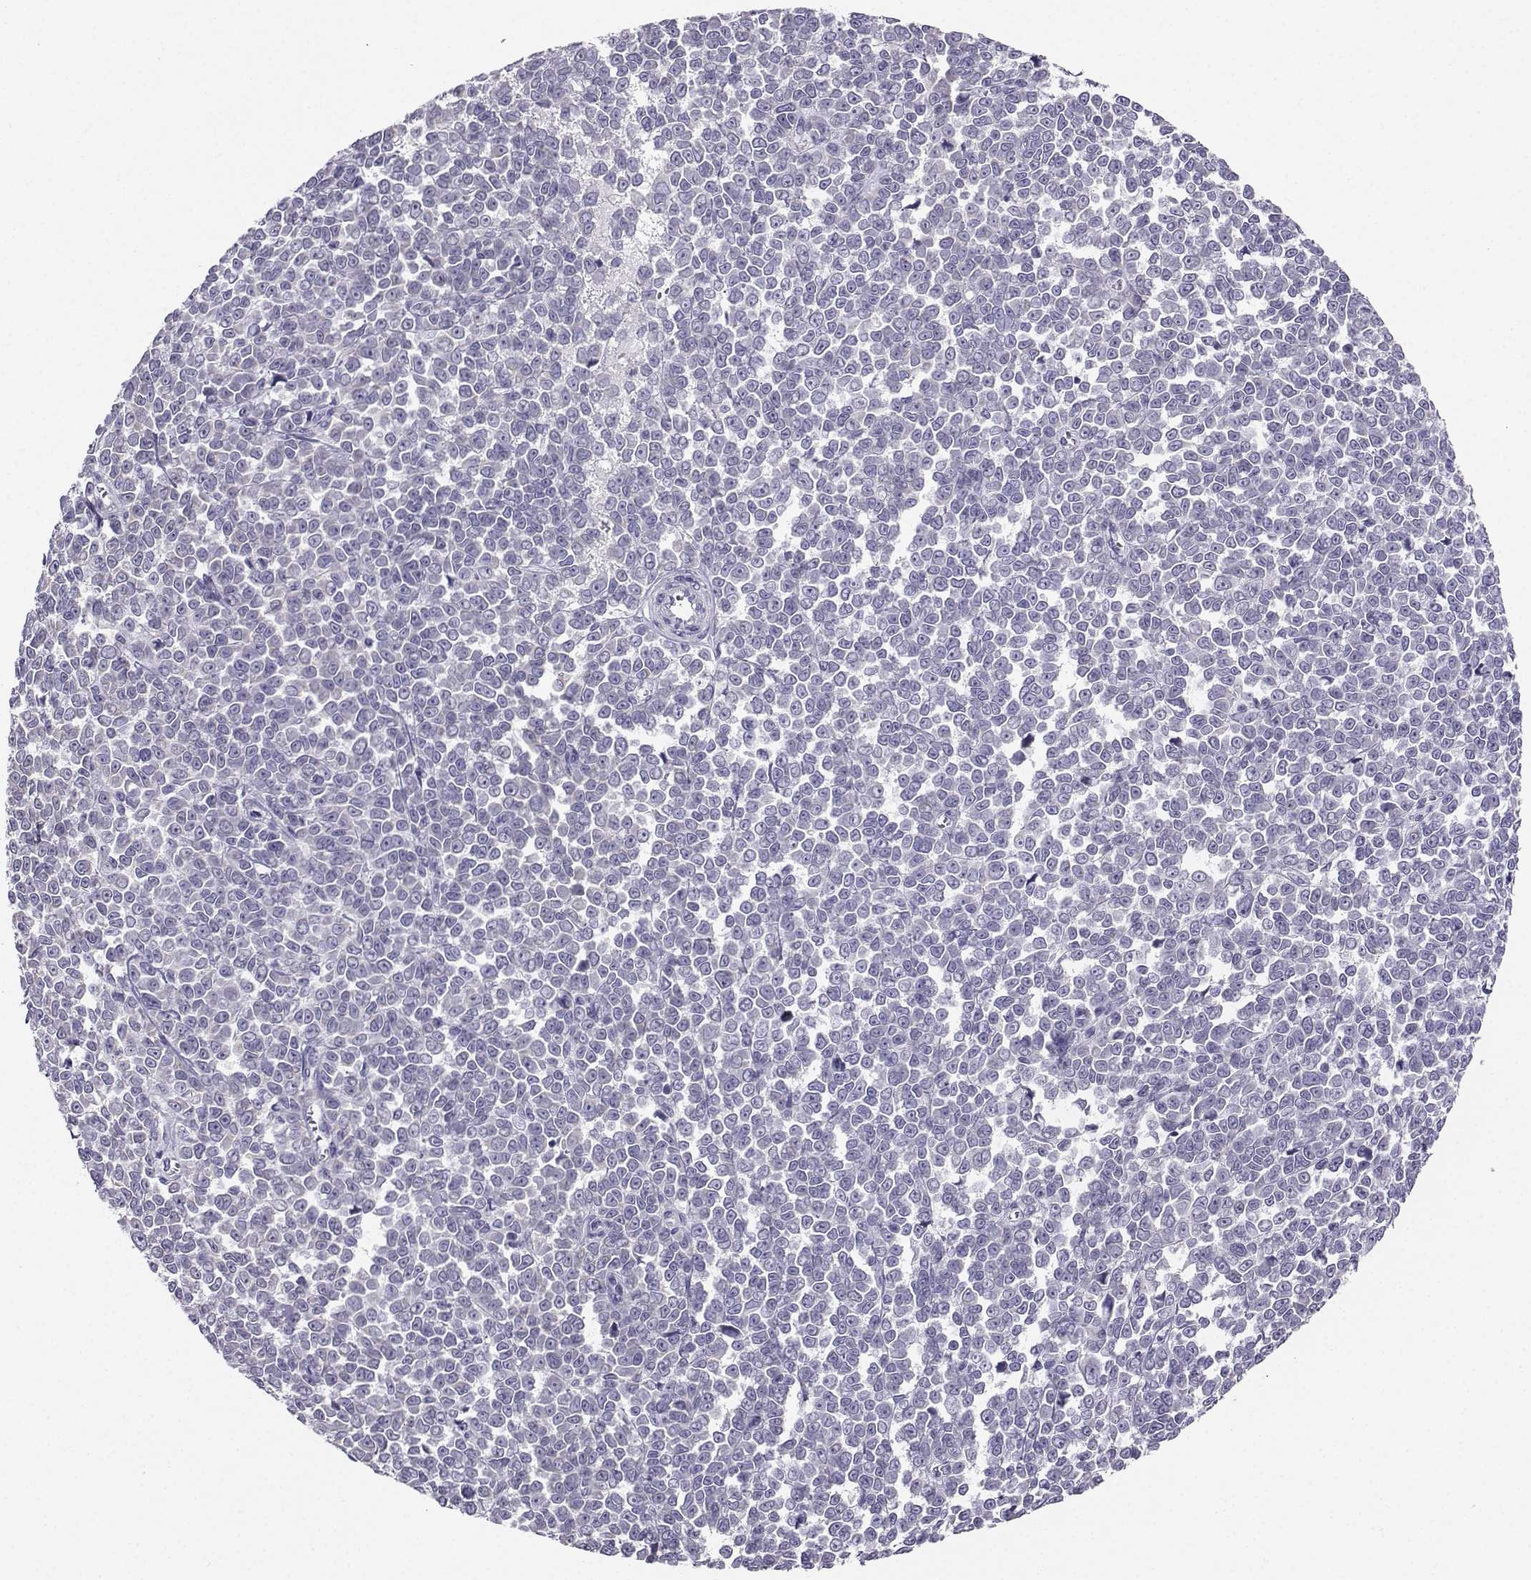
{"staining": {"intensity": "negative", "quantity": "none", "location": "none"}, "tissue": "melanoma", "cell_type": "Tumor cells", "image_type": "cancer", "snomed": [{"axis": "morphology", "description": "Malignant melanoma, NOS"}, {"axis": "topography", "description": "Skin"}], "caption": "Immunohistochemistry (IHC) image of neoplastic tissue: melanoma stained with DAB reveals no significant protein expression in tumor cells. (Immunohistochemistry, brightfield microscopy, high magnification).", "gene": "AVP", "patient": {"sex": "female", "age": 95}}